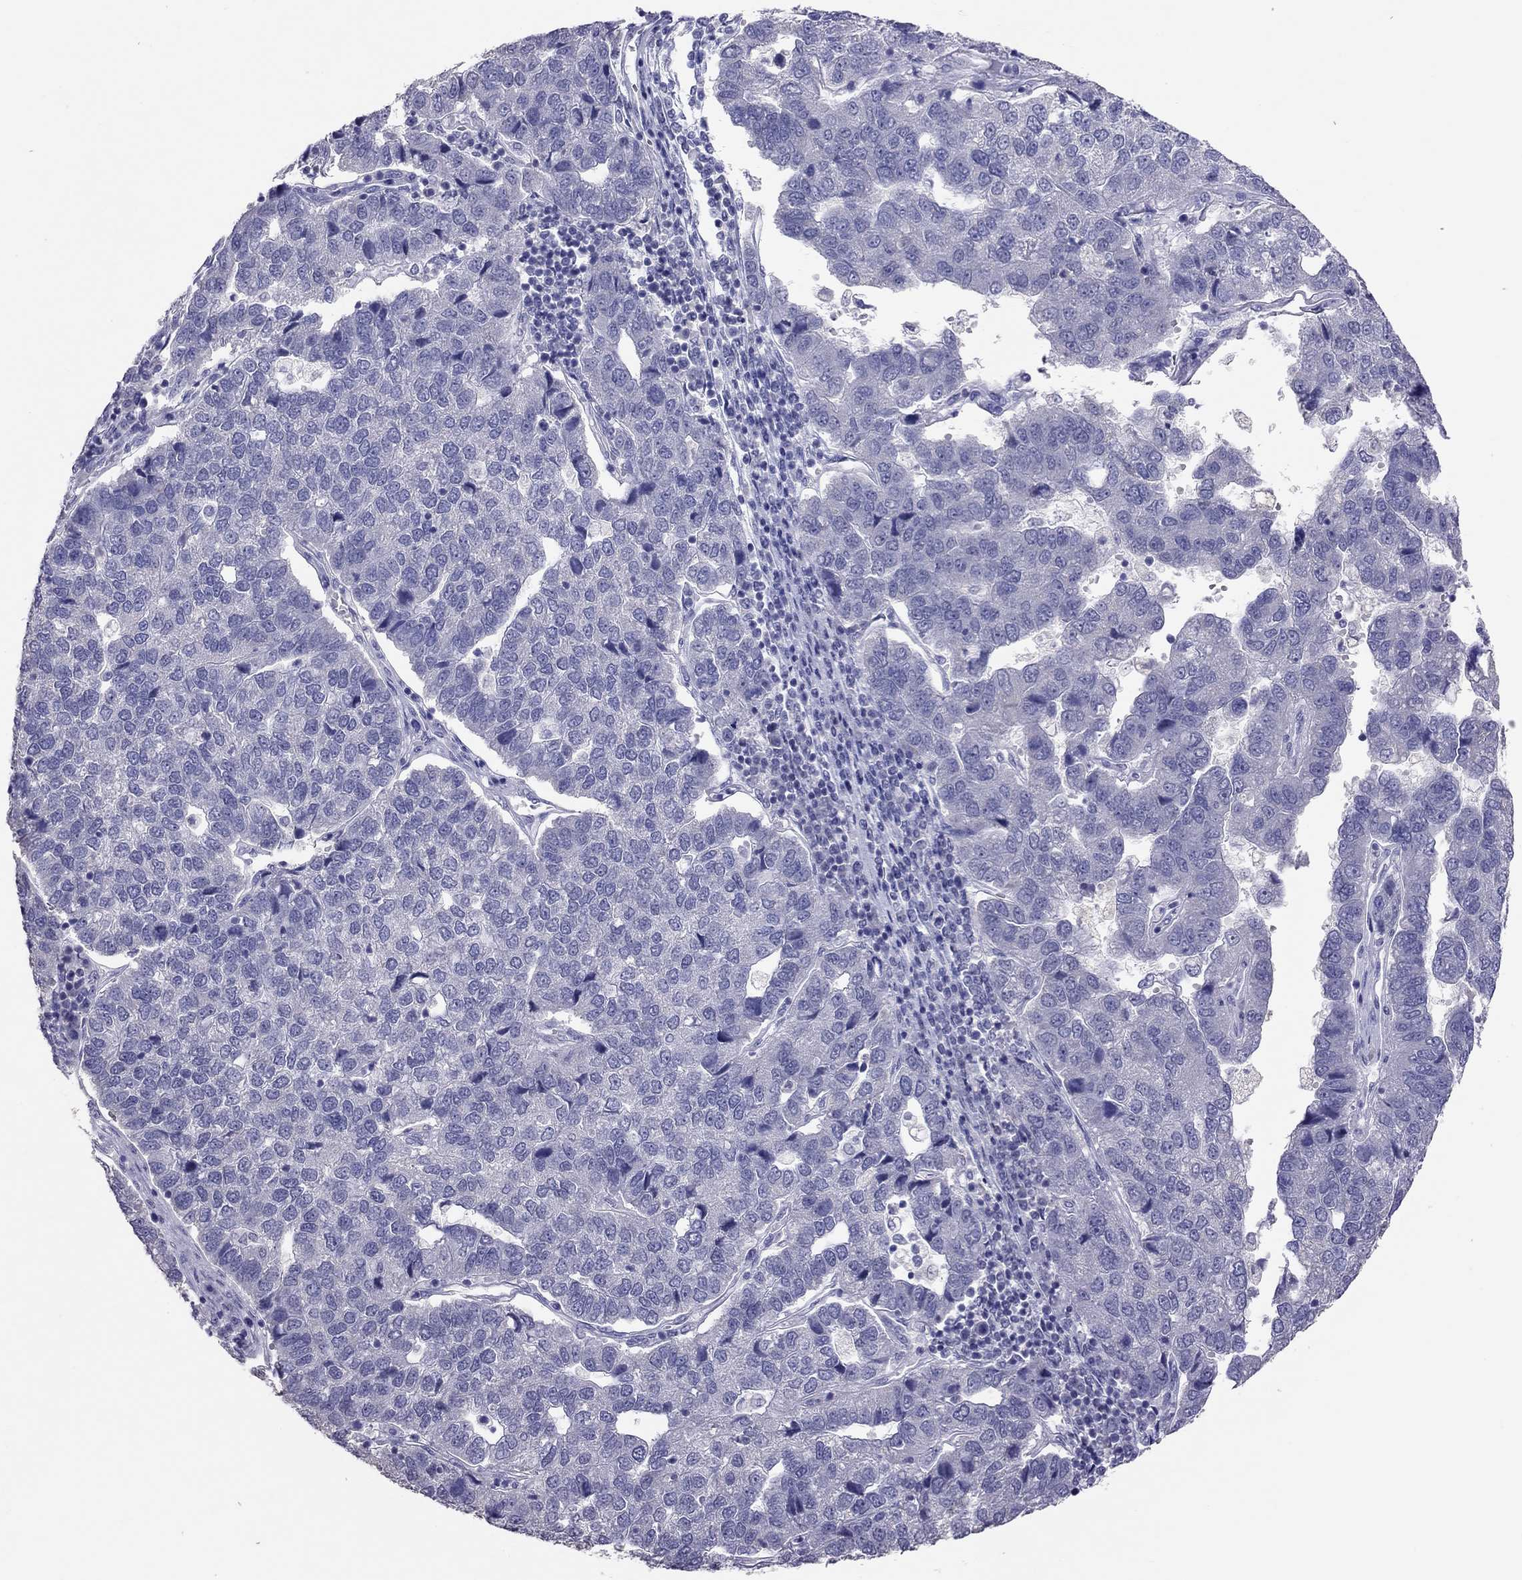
{"staining": {"intensity": "negative", "quantity": "none", "location": "none"}, "tissue": "pancreatic cancer", "cell_type": "Tumor cells", "image_type": "cancer", "snomed": [{"axis": "morphology", "description": "Adenocarcinoma, NOS"}, {"axis": "topography", "description": "Pancreas"}], "caption": "Immunohistochemistry (IHC) image of human pancreatic adenocarcinoma stained for a protein (brown), which shows no positivity in tumor cells.", "gene": "PSMB11", "patient": {"sex": "female", "age": 61}}